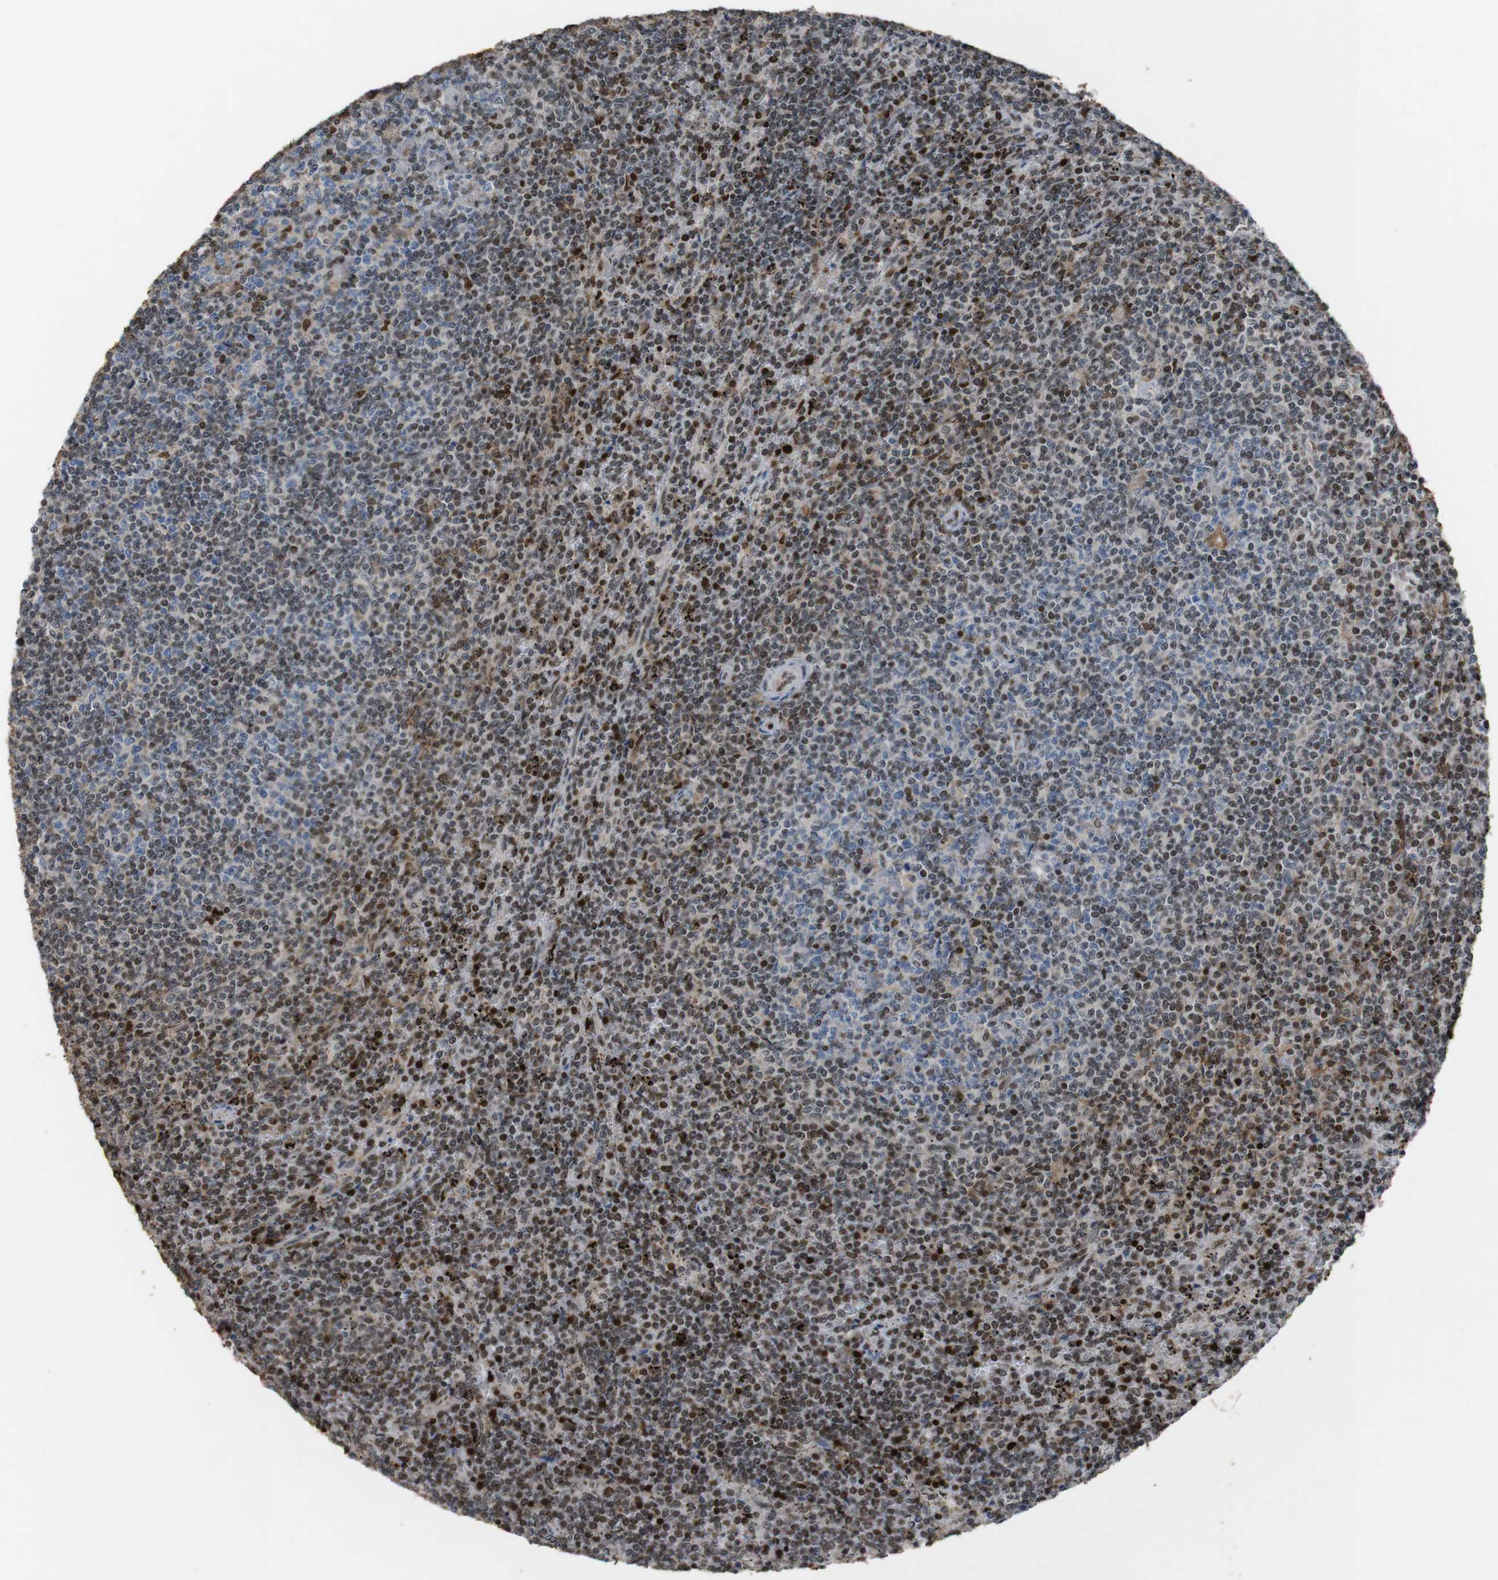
{"staining": {"intensity": "moderate", "quantity": "25%-75%", "location": "nuclear"}, "tissue": "lymphoma", "cell_type": "Tumor cells", "image_type": "cancer", "snomed": [{"axis": "morphology", "description": "Malignant lymphoma, non-Hodgkin's type, Low grade"}, {"axis": "topography", "description": "Spleen"}], "caption": "There is medium levels of moderate nuclear staining in tumor cells of malignant lymphoma, non-Hodgkin's type (low-grade), as demonstrated by immunohistochemical staining (brown color).", "gene": "SUB1", "patient": {"sex": "female", "age": 50}}